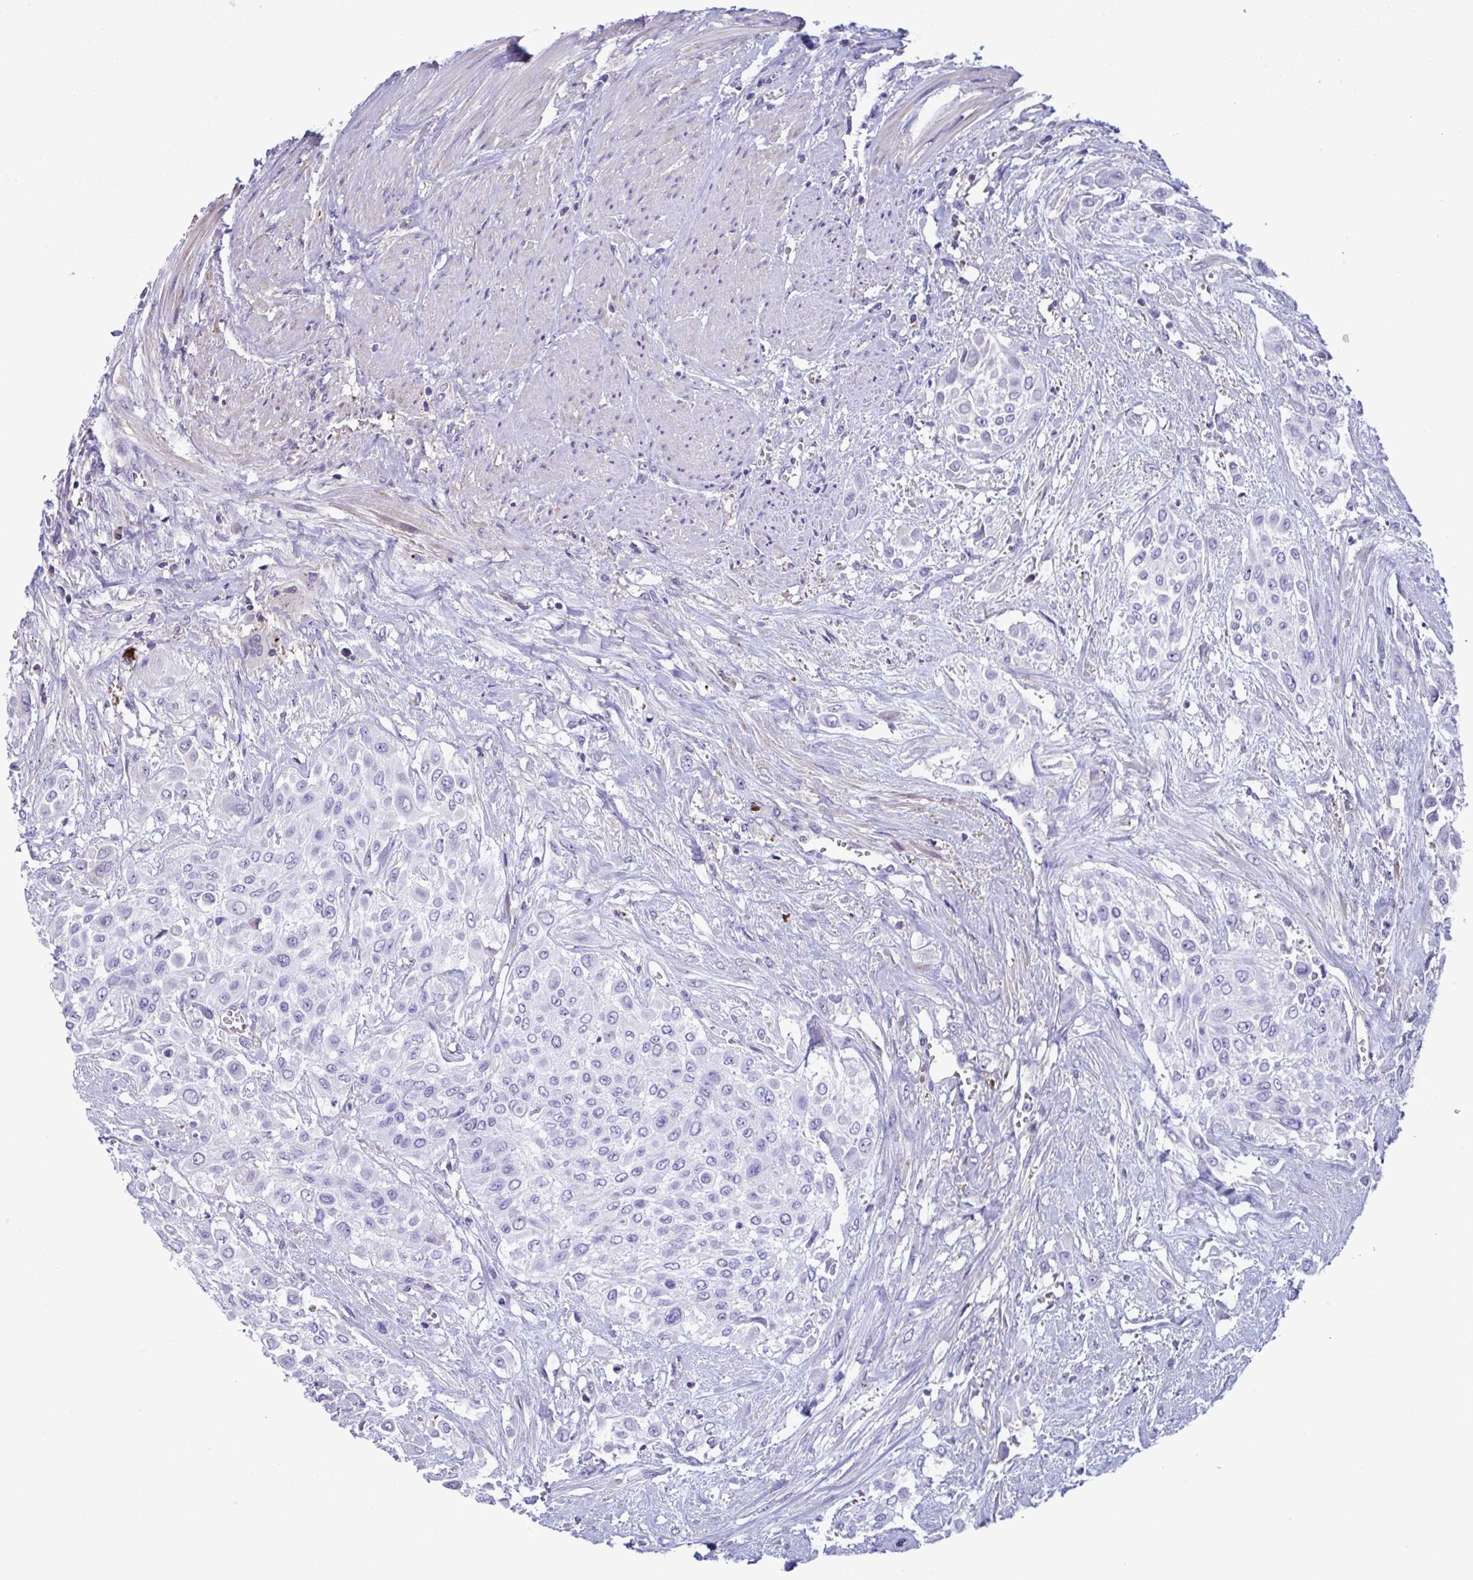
{"staining": {"intensity": "negative", "quantity": "none", "location": "none"}, "tissue": "urothelial cancer", "cell_type": "Tumor cells", "image_type": "cancer", "snomed": [{"axis": "morphology", "description": "Urothelial carcinoma, High grade"}, {"axis": "topography", "description": "Urinary bladder"}], "caption": "Immunohistochemical staining of urothelial cancer exhibits no significant positivity in tumor cells. (DAB (3,3'-diaminobenzidine) IHC with hematoxylin counter stain).", "gene": "MS4A14", "patient": {"sex": "male", "age": 57}}